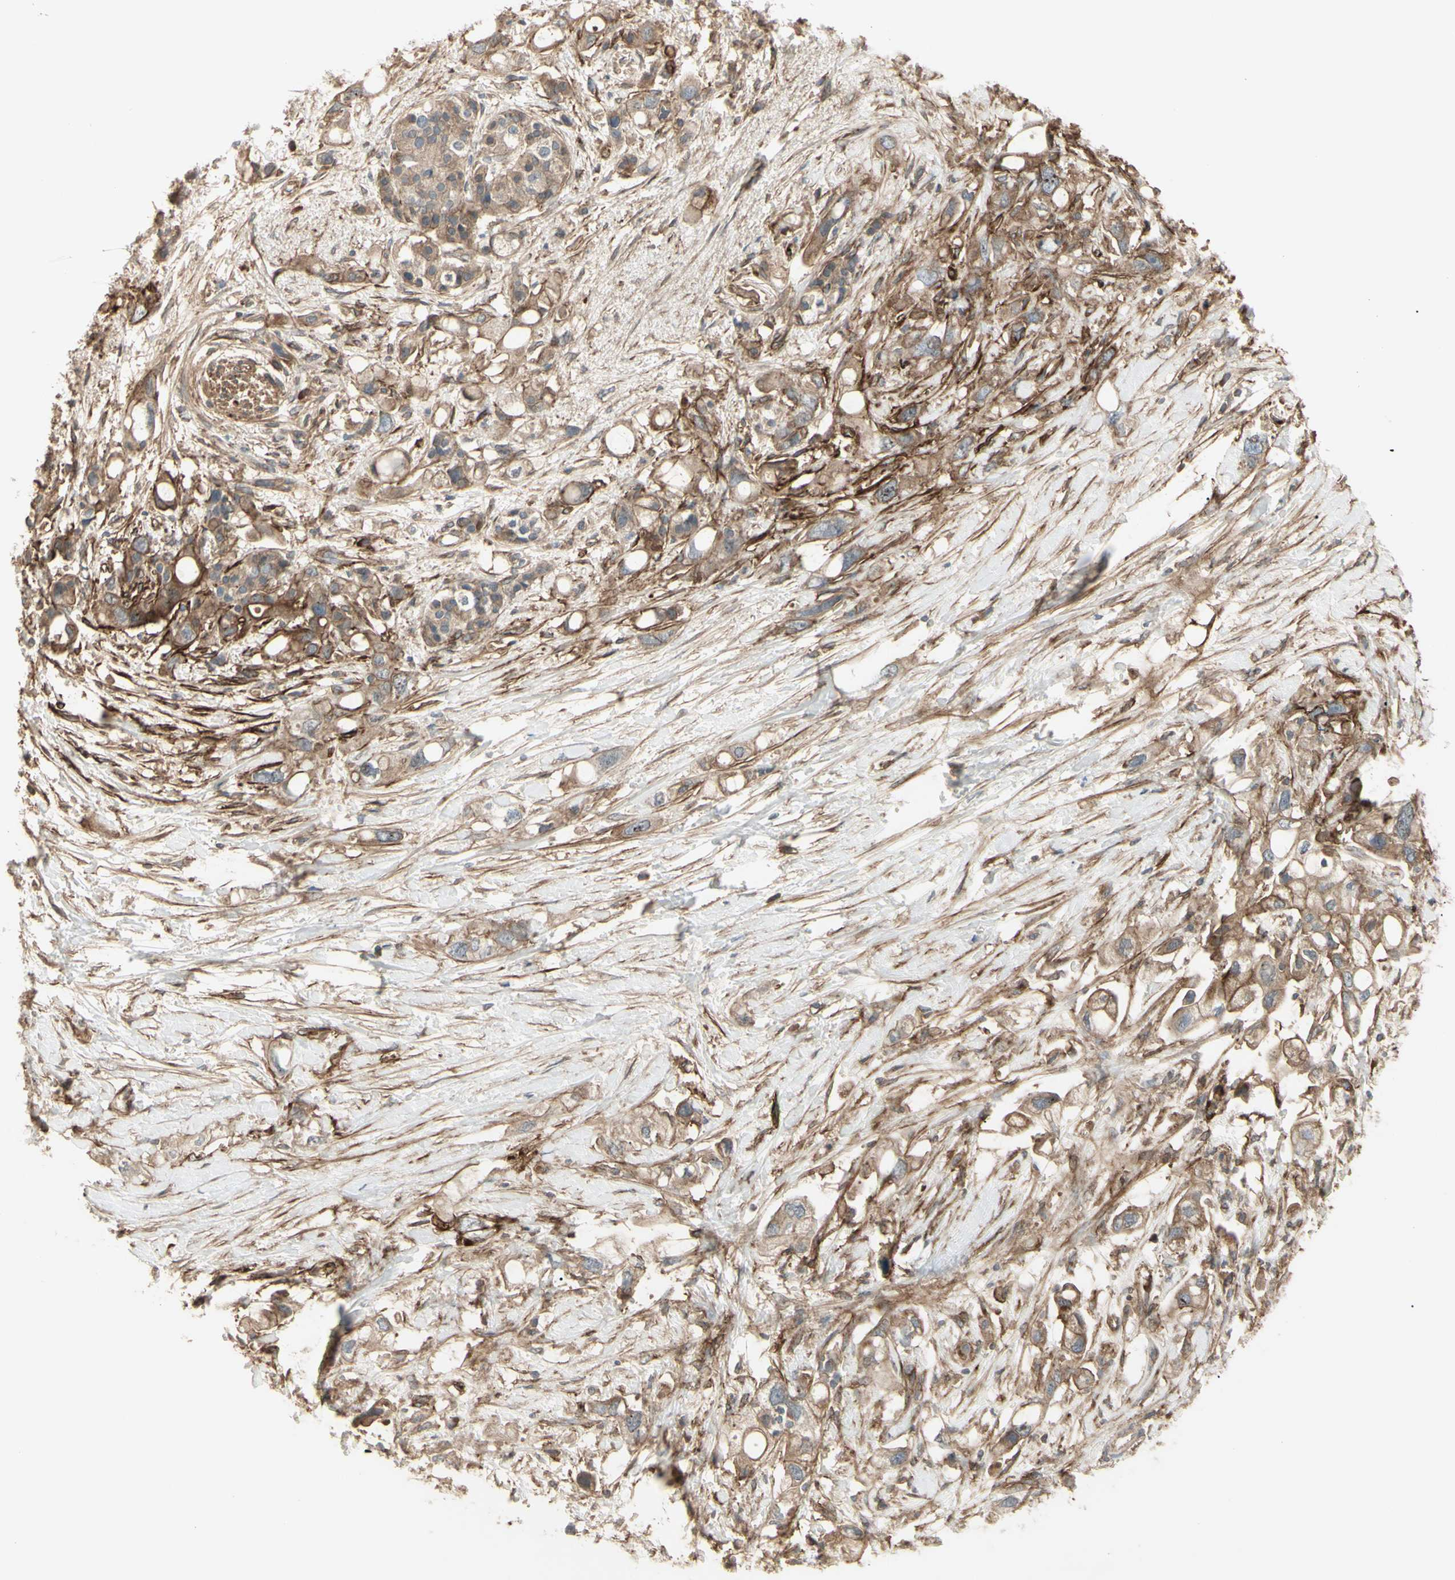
{"staining": {"intensity": "weak", "quantity": ">75%", "location": "cytoplasmic/membranous"}, "tissue": "pancreatic cancer", "cell_type": "Tumor cells", "image_type": "cancer", "snomed": [{"axis": "morphology", "description": "Adenocarcinoma, NOS"}, {"axis": "topography", "description": "Pancreas"}], "caption": "Pancreatic cancer stained with a brown dye reveals weak cytoplasmic/membranous positive positivity in approximately >75% of tumor cells.", "gene": "CD276", "patient": {"sex": "female", "age": 56}}